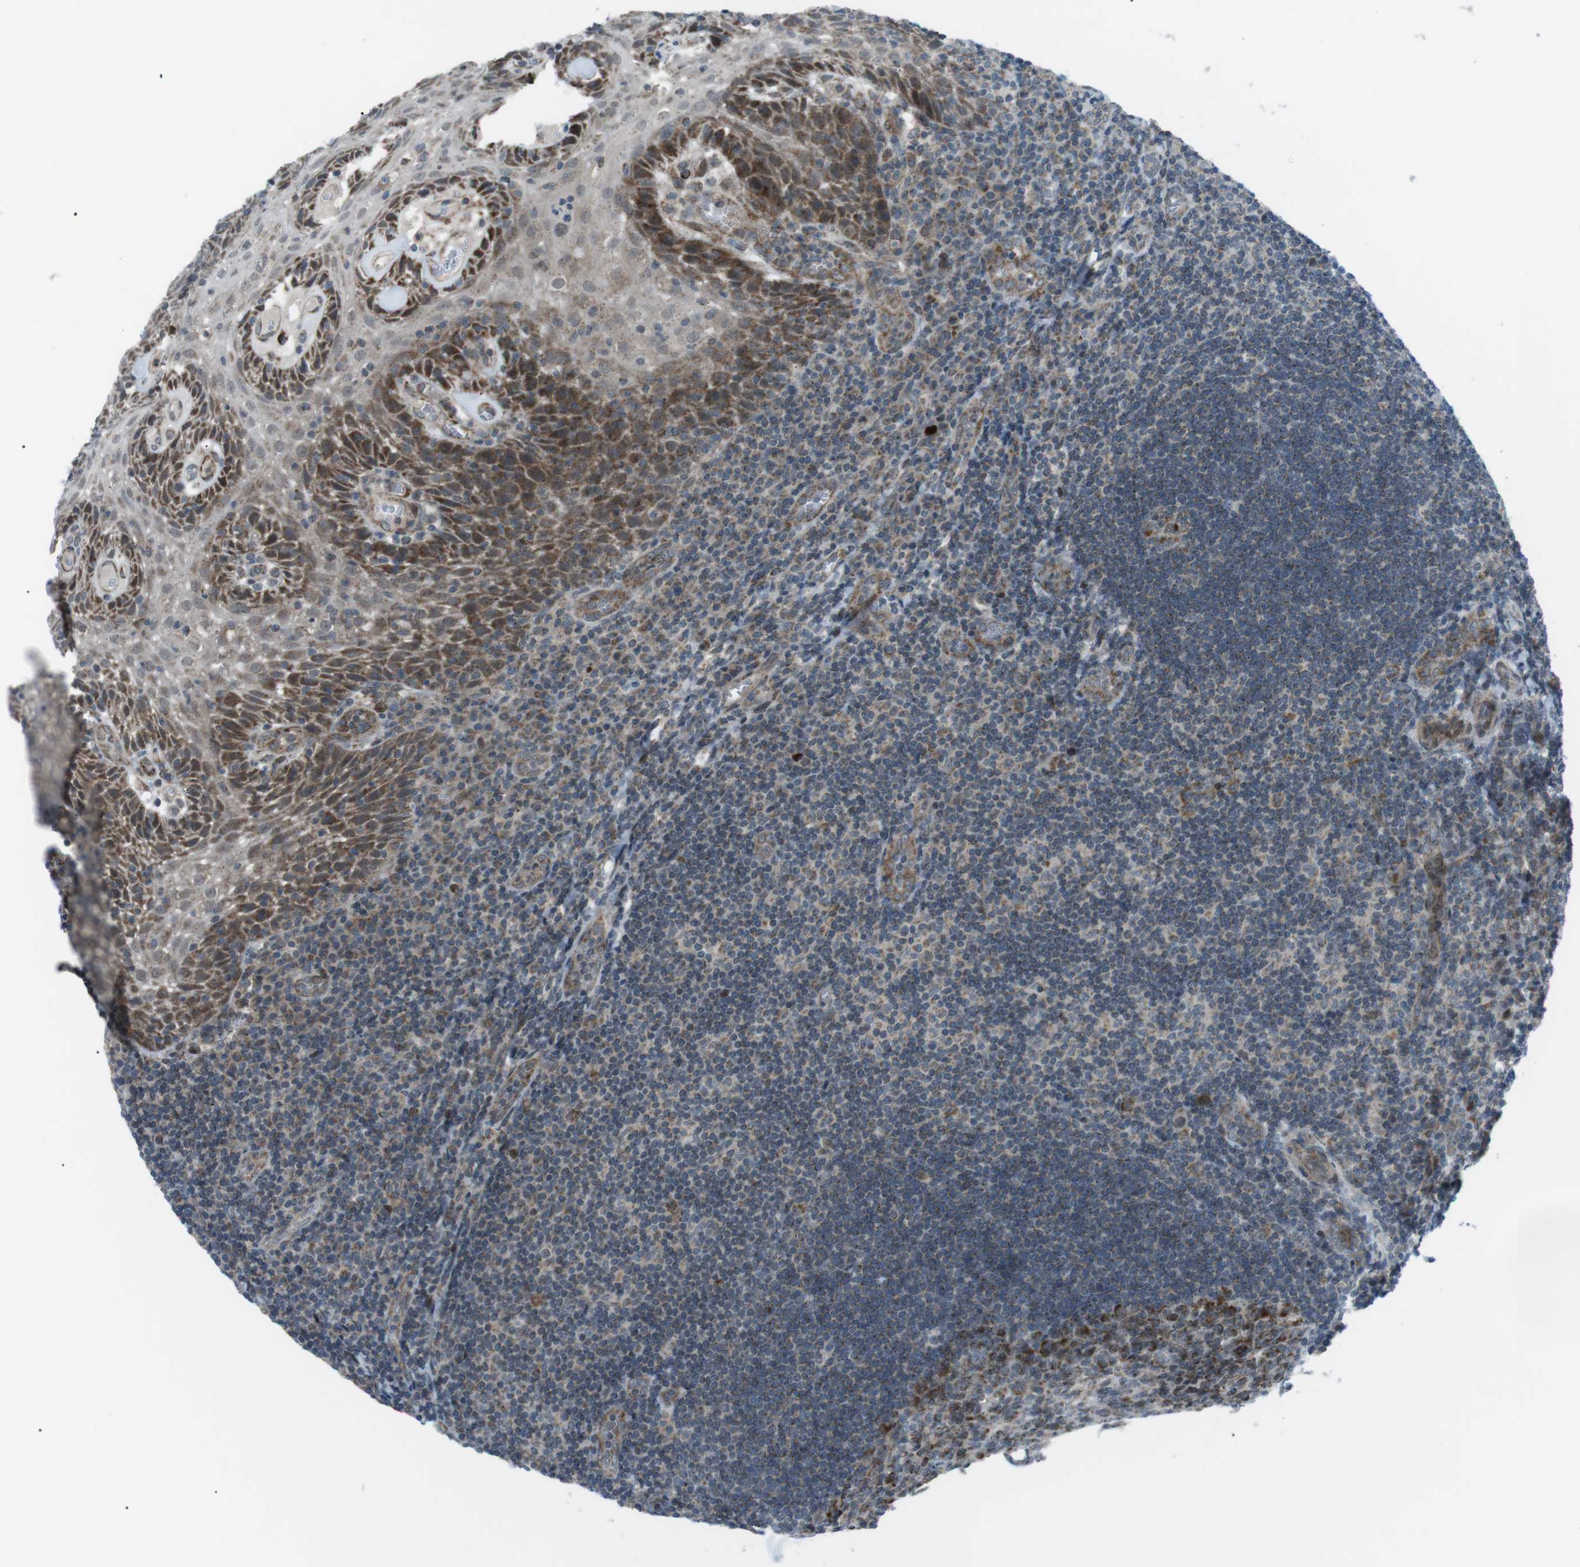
{"staining": {"intensity": "moderate", "quantity": ">75%", "location": "cytoplasmic/membranous"}, "tissue": "tonsil", "cell_type": "Germinal center cells", "image_type": "normal", "snomed": [{"axis": "morphology", "description": "Normal tissue, NOS"}, {"axis": "topography", "description": "Tonsil"}], "caption": "This micrograph shows IHC staining of unremarkable tonsil, with medium moderate cytoplasmic/membranous positivity in about >75% of germinal center cells.", "gene": "ARID5B", "patient": {"sex": "male", "age": 37}}